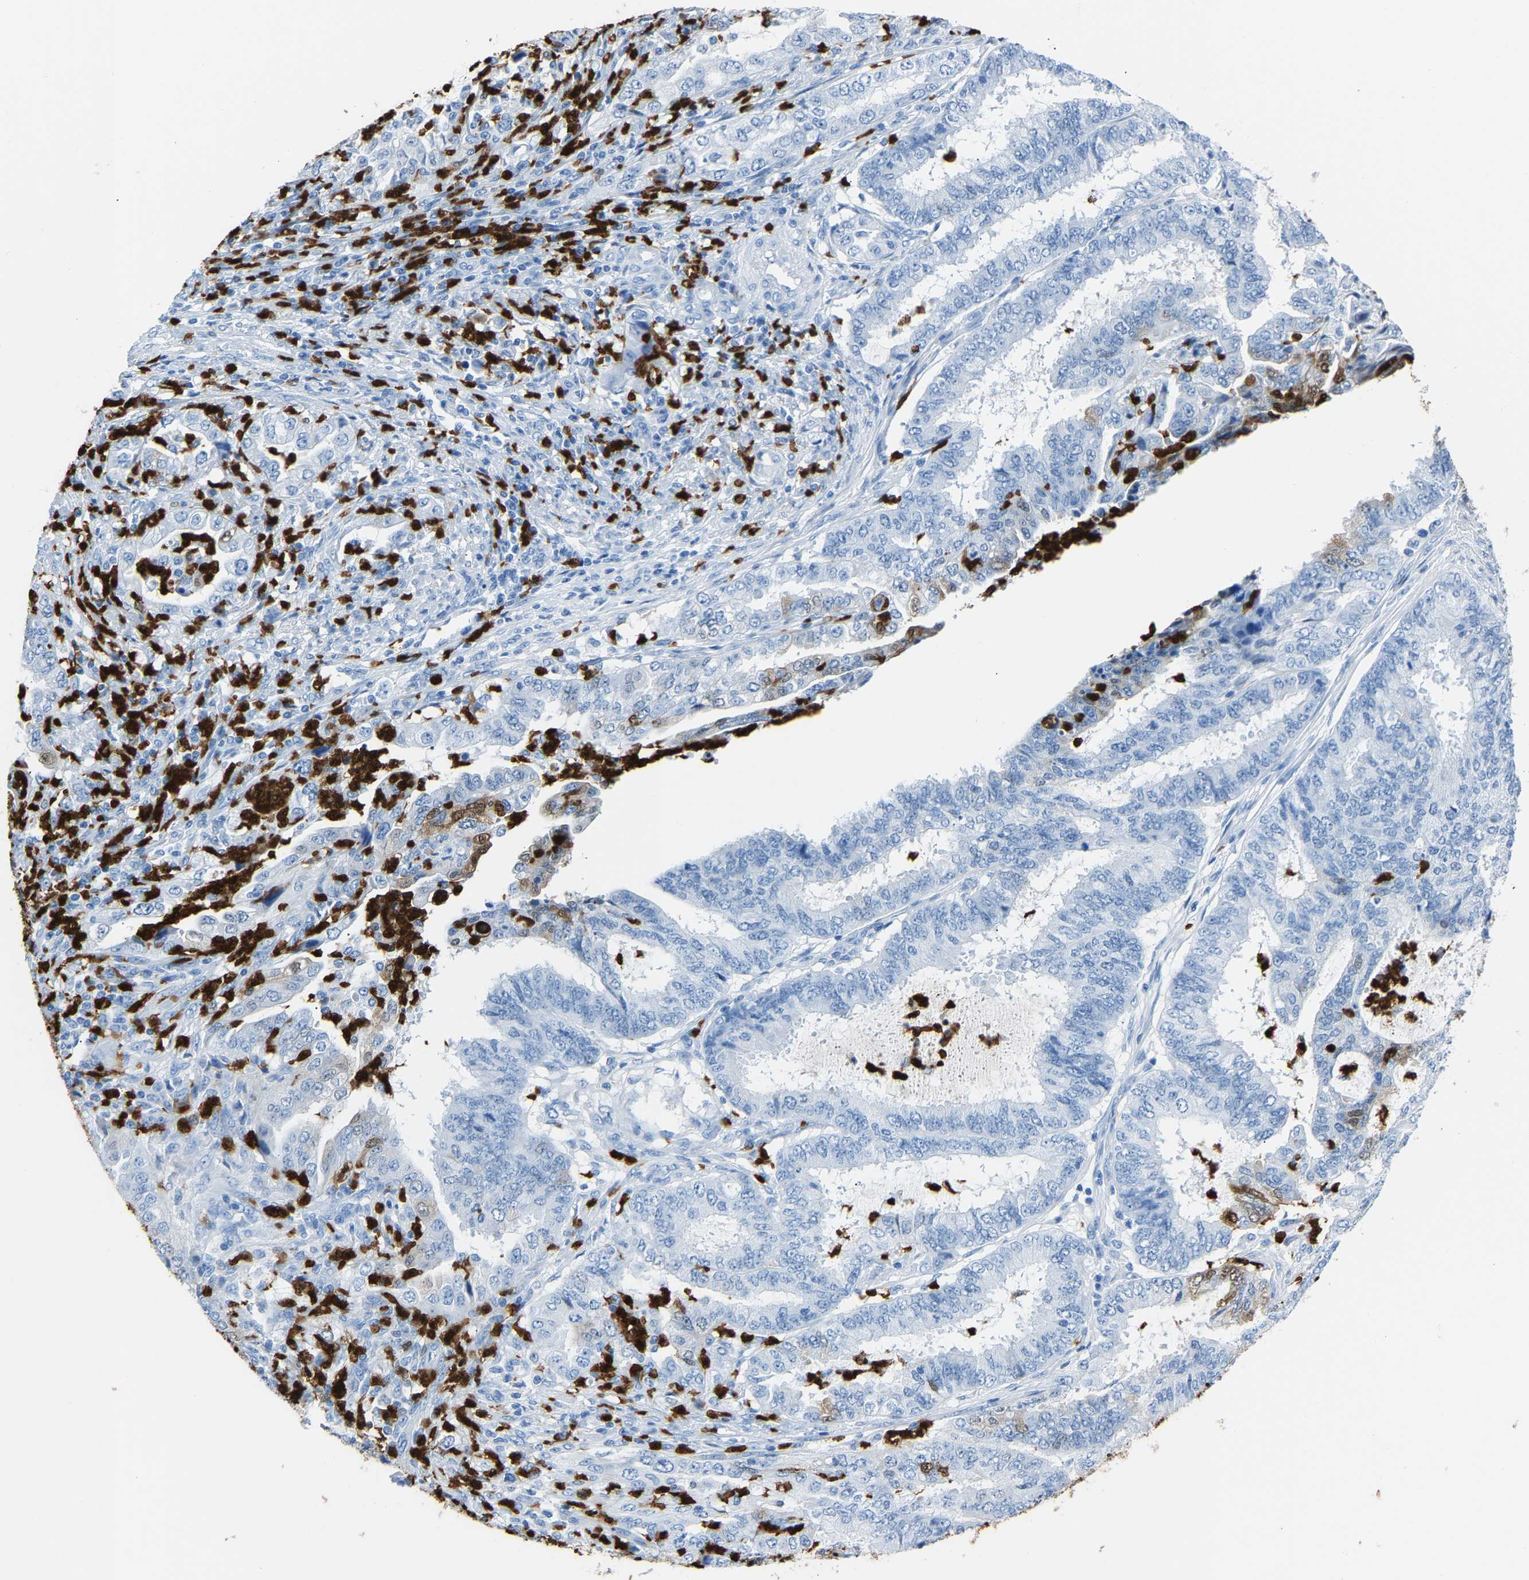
{"staining": {"intensity": "moderate", "quantity": "<25%", "location": "cytoplasmic/membranous"}, "tissue": "endometrial cancer", "cell_type": "Tumor cells", "image_type": "cancer", "snomed": [{"axis": "morphology", "description": "Adenocarcinoma, NOS"}, {"axis": "topography", "description": "Endometrium"}], "caption": "The photomicrograph reveals staining of adenocarcinoma (endometrial), revealing moderate cytoplasmic/membranous protein staining (brown color) within tumor cells.", "gene": "S100P", "patient": {"sex": "female", "age": 51}}